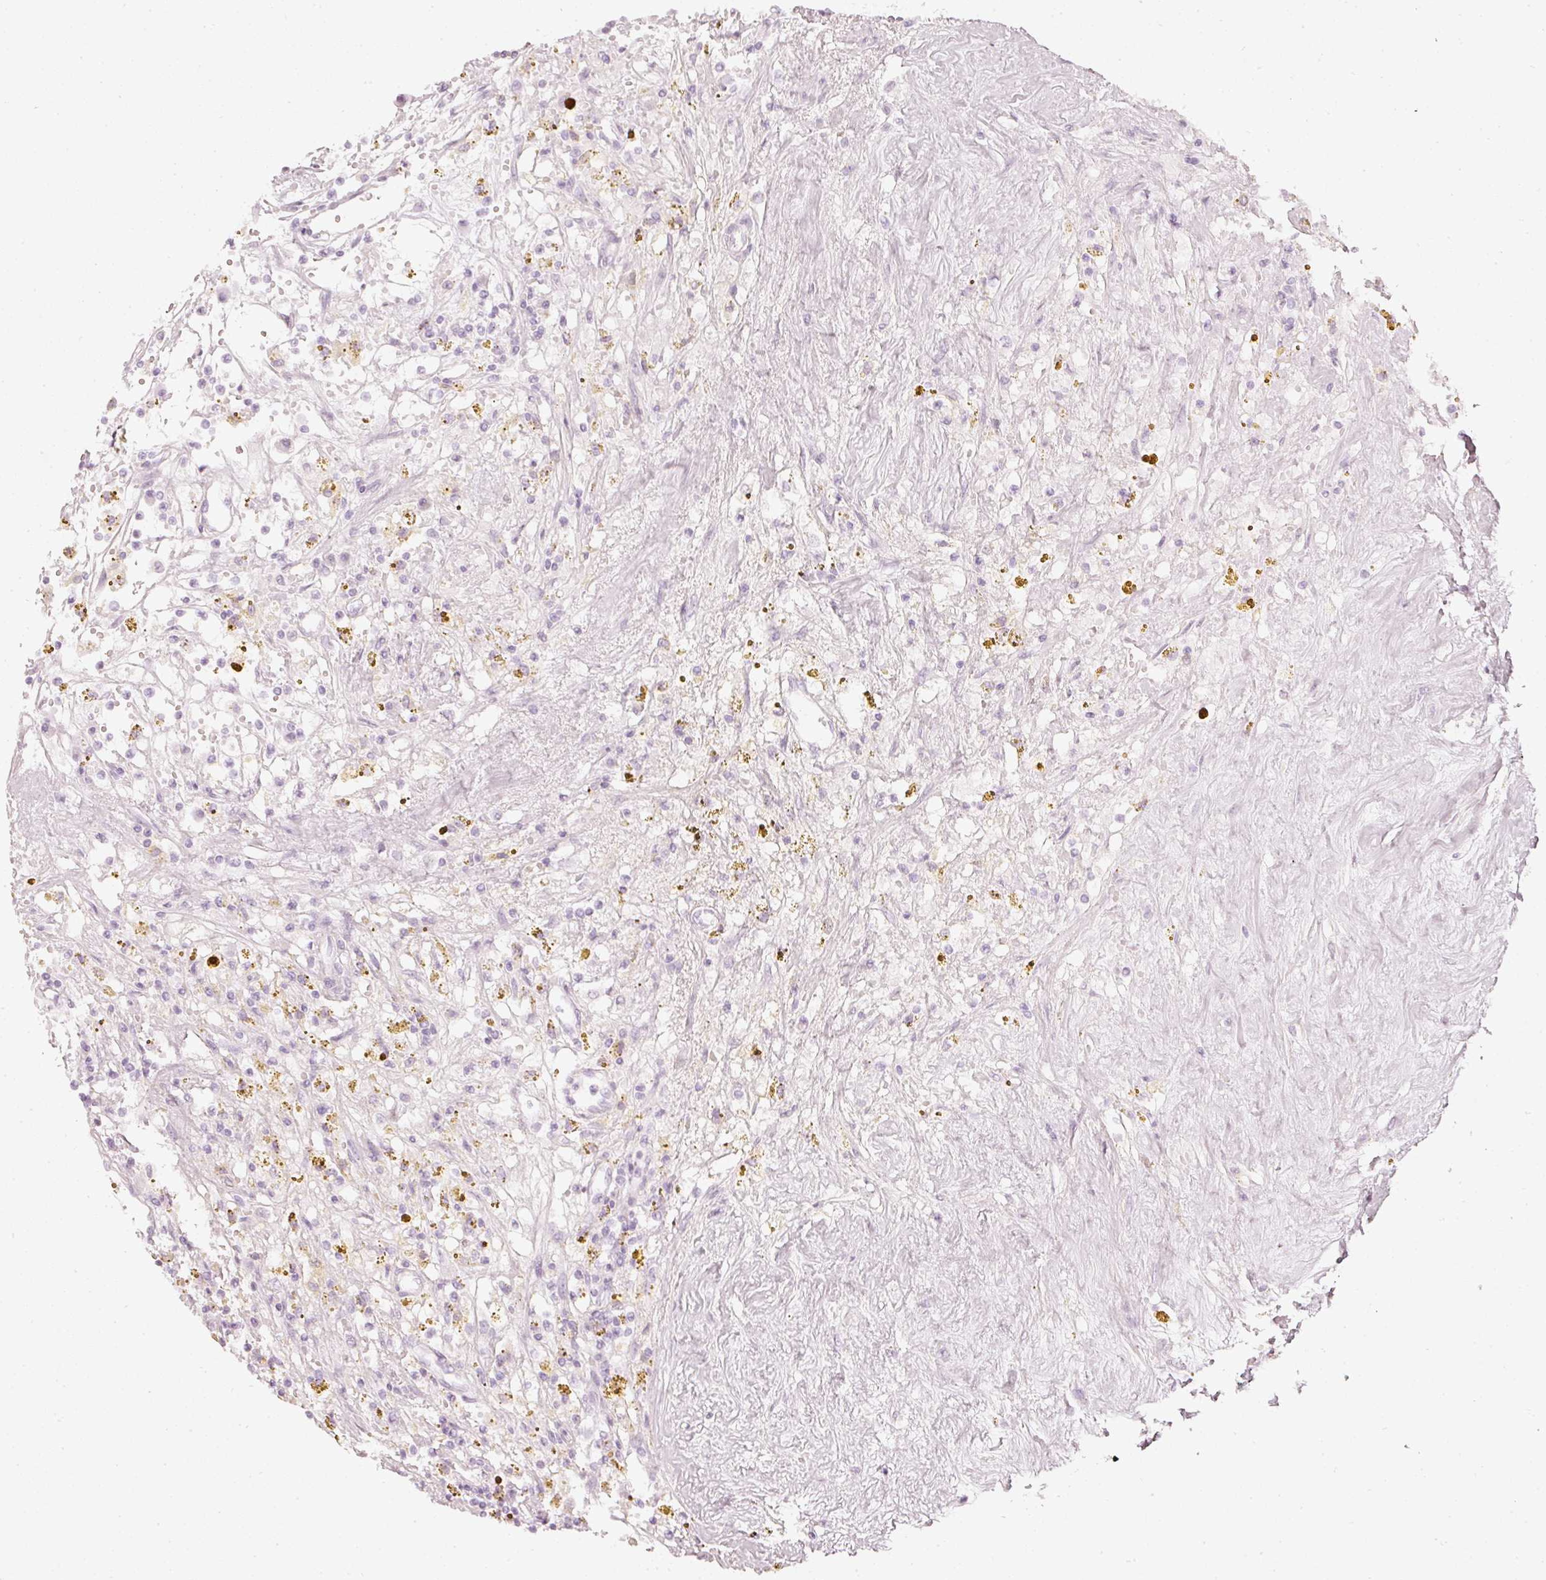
{"staining": {"intensity": "negative", "quantity": "none", "location": "none"}, "tissue": "renal cancer", "cell_type": "Tumor cells", "image_type": "cancer", "snomed": [{"axis": "morphology", "description": "Adenocarcinoma, NOS"}, {"axis": "topography", "description": "Kidney"}], "caption": "This is an immunohistochemistry (IHC) image of human renal adenocarcinoma. There is no positivity in tumor cells.", "gene": "CNP", "patient": {"sex": "male", "age": 56}}